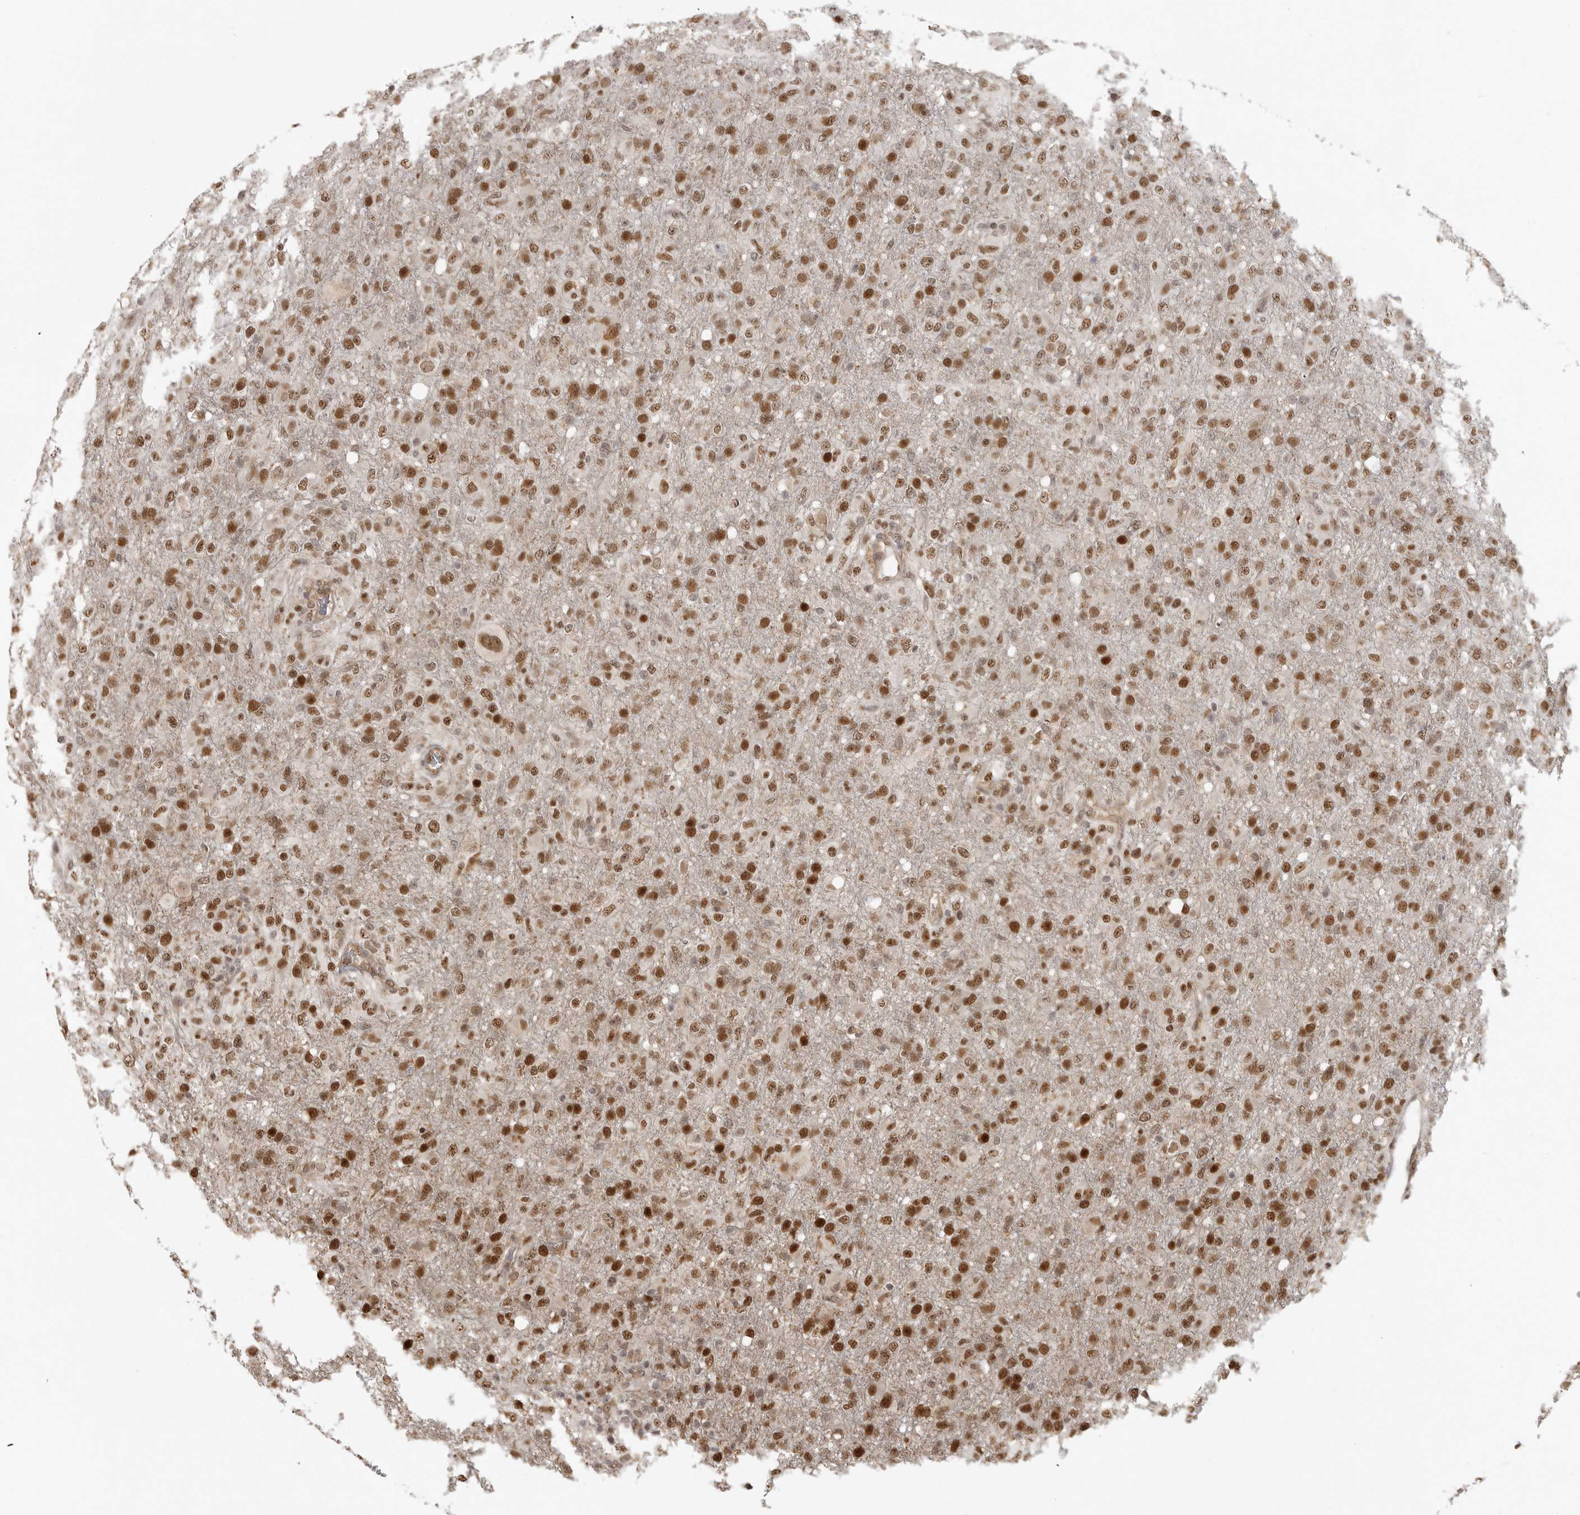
{"staining": {"intensity": "moderate", "quantity": ">75%", "location": "nuclear"}, "tissue": "glioma", "cell_type": "Tumor cells", "image_type": "cancer", "snomed": [{"axis": "morphology", "description": "Glioma, malignant, High grade"}, {"axis": "topography", "description": "Brain"}], "caption": "The image reveals immunohistochemical staining of glioma. There is moderate nuclear expression is identified in approximately >75% of tumor cells.", "gene": "ISG20L2", "patient": {"sex": "female", "age": 57}}